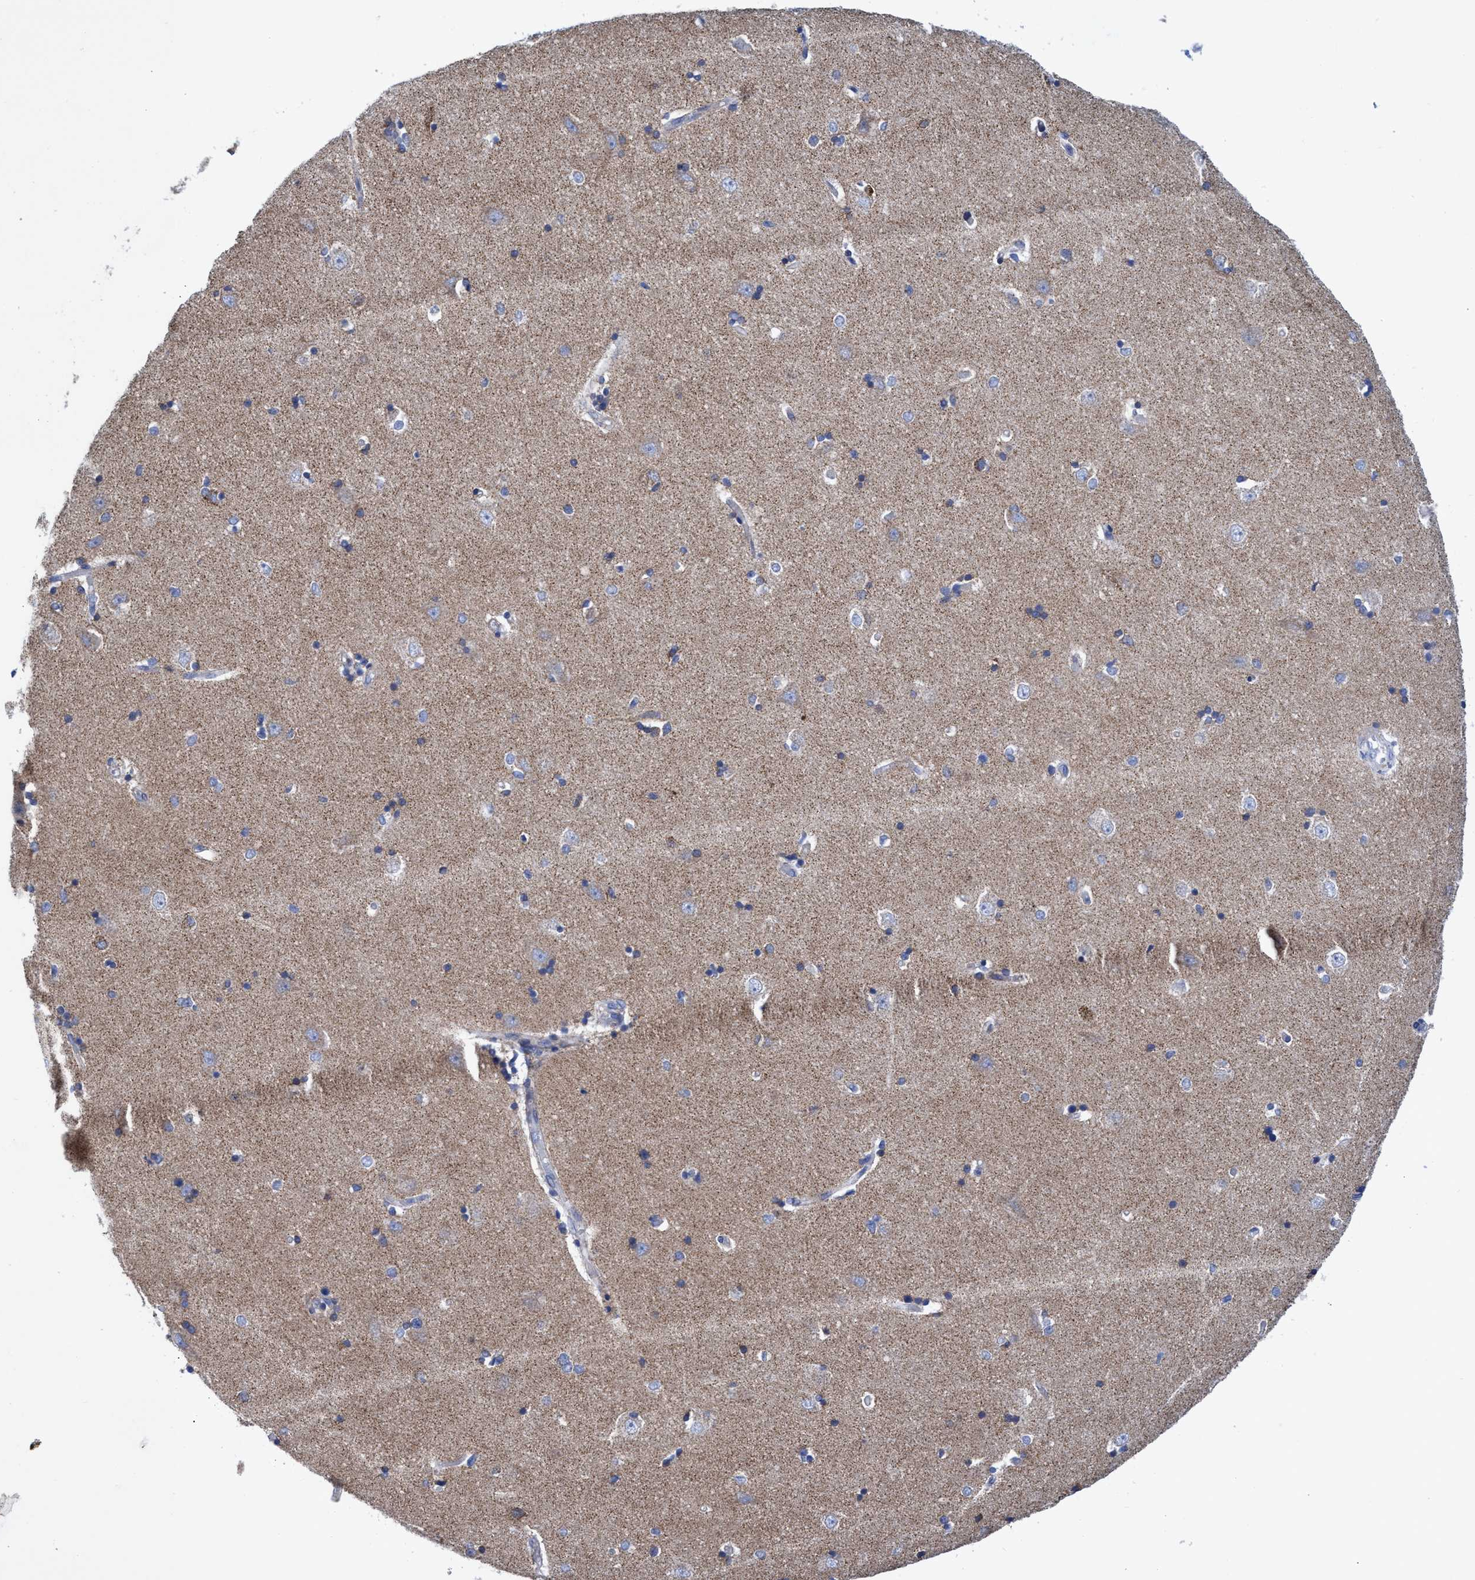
{"staining": {"intensity": "weak", "quantity": "<25%", "location": "cytoplasmic/membranous"}, "tissue": "hippocampus", "cell_type": "Glial cells", "image_type": "normal", "snomed": [{"axis": "morphology", "description": "Normal tissue, NOS"}, {"axis": "topography", "description": "Hippocampus"}], "caption": "IHC histopathology image of benign hippocampus stained for a protein (brown), which displays no positivity in glial cells. The staining is performed using DAB (3,3'-diaminobenzidine) brown chromogen with nuclei counter-stained in using hematoxylin.", "gene": "ZNF750", "patient": {"sex": "male", "age": 45}}